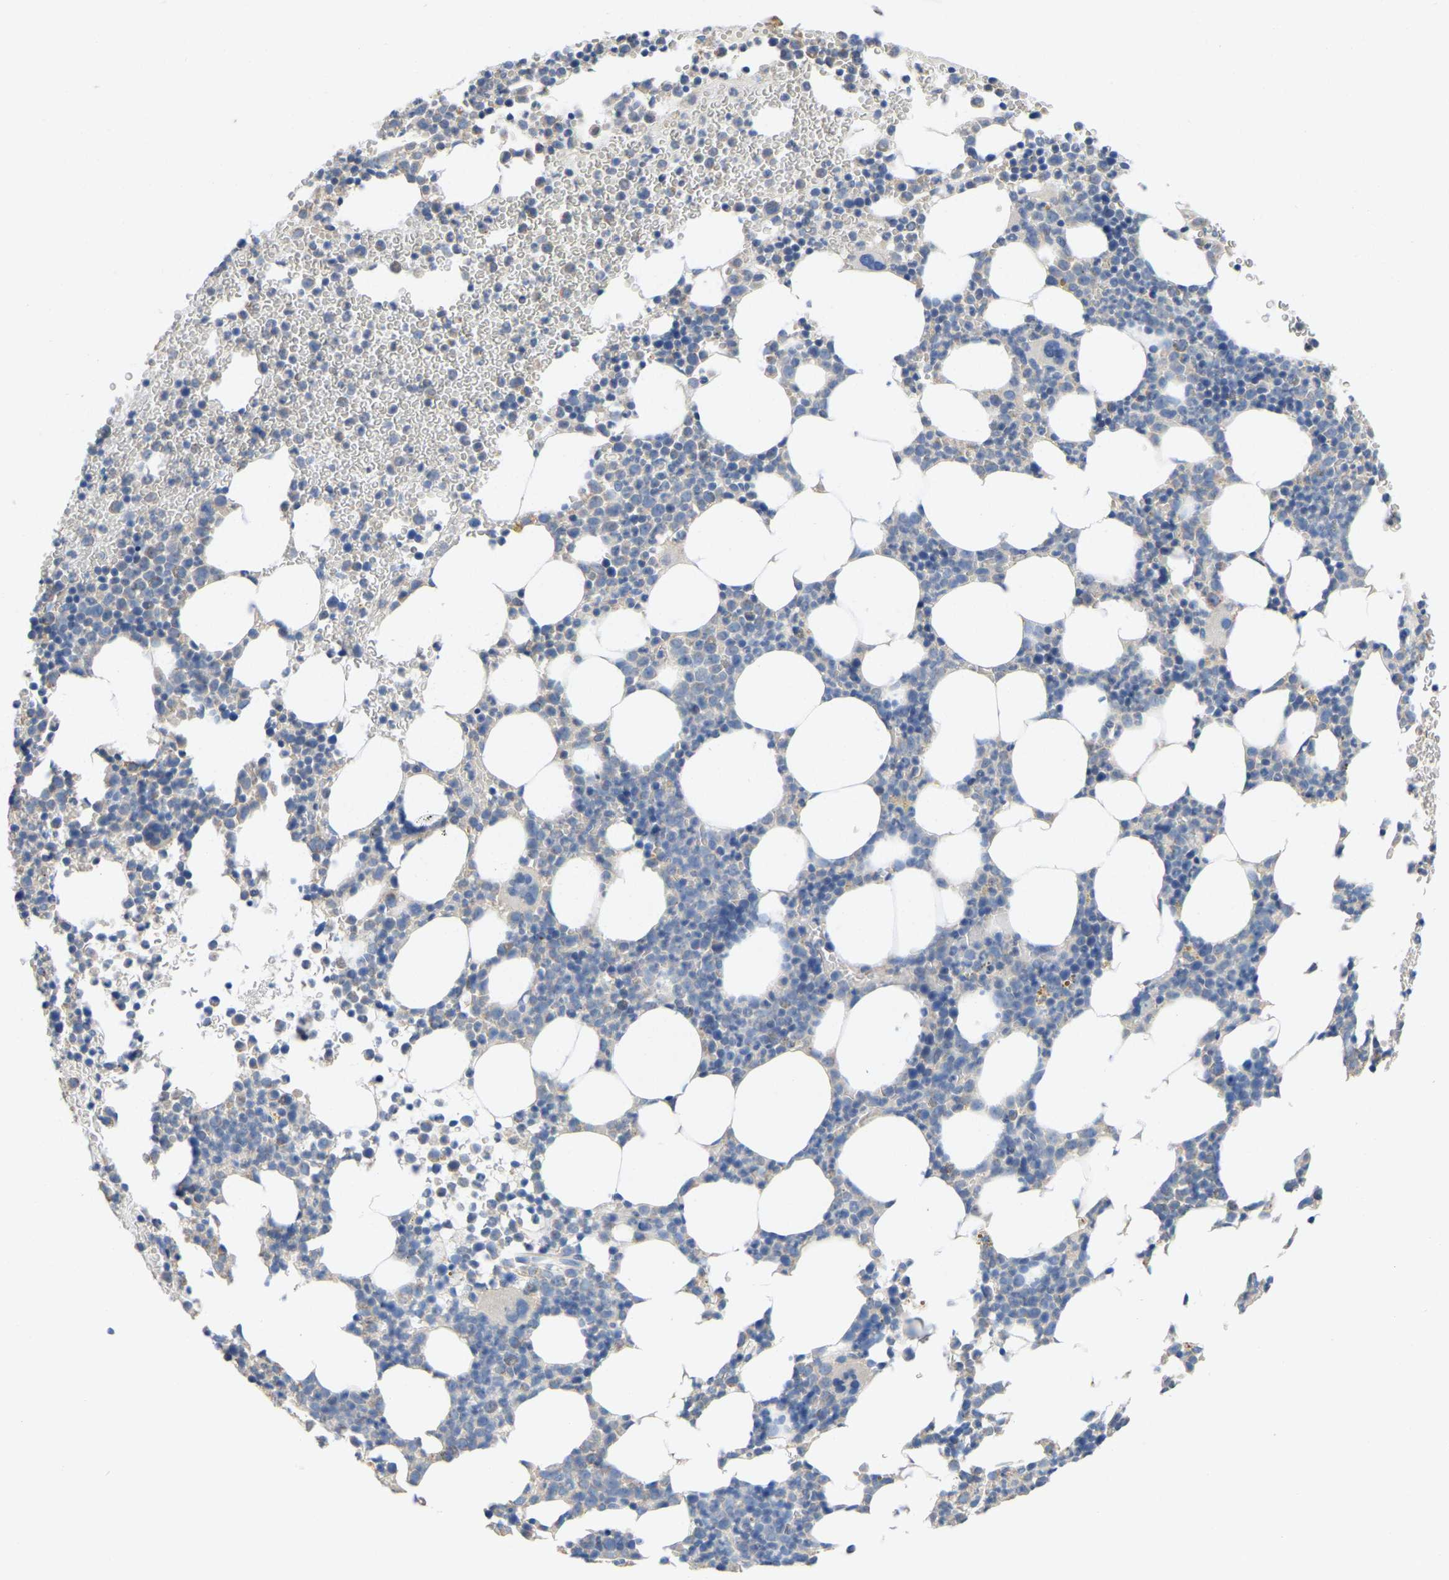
{"staining": {"intensity": "negative", "quantity": "none", "location": "none"}, "tissue": "bone marrow", "cell_type": "Hematopoietic cells", "image_type": "normal", "snomed": [{"axis": "morphology", "description": "Normal tissue, NOS"}, {"axis": "morphology", "description": "Inflammation, NOS"}, {"axis": "topography", "description": "Bone marrow"}], "caption": "Normal bone marrow was stained to show a protein in brown. There is no significant staining in hematopoietic cells. (Immunohistochemistry, brightfield microscopy, high magnification).", "gene": "SERPINB5", "patient": {"sex": "female", "age": 67}}